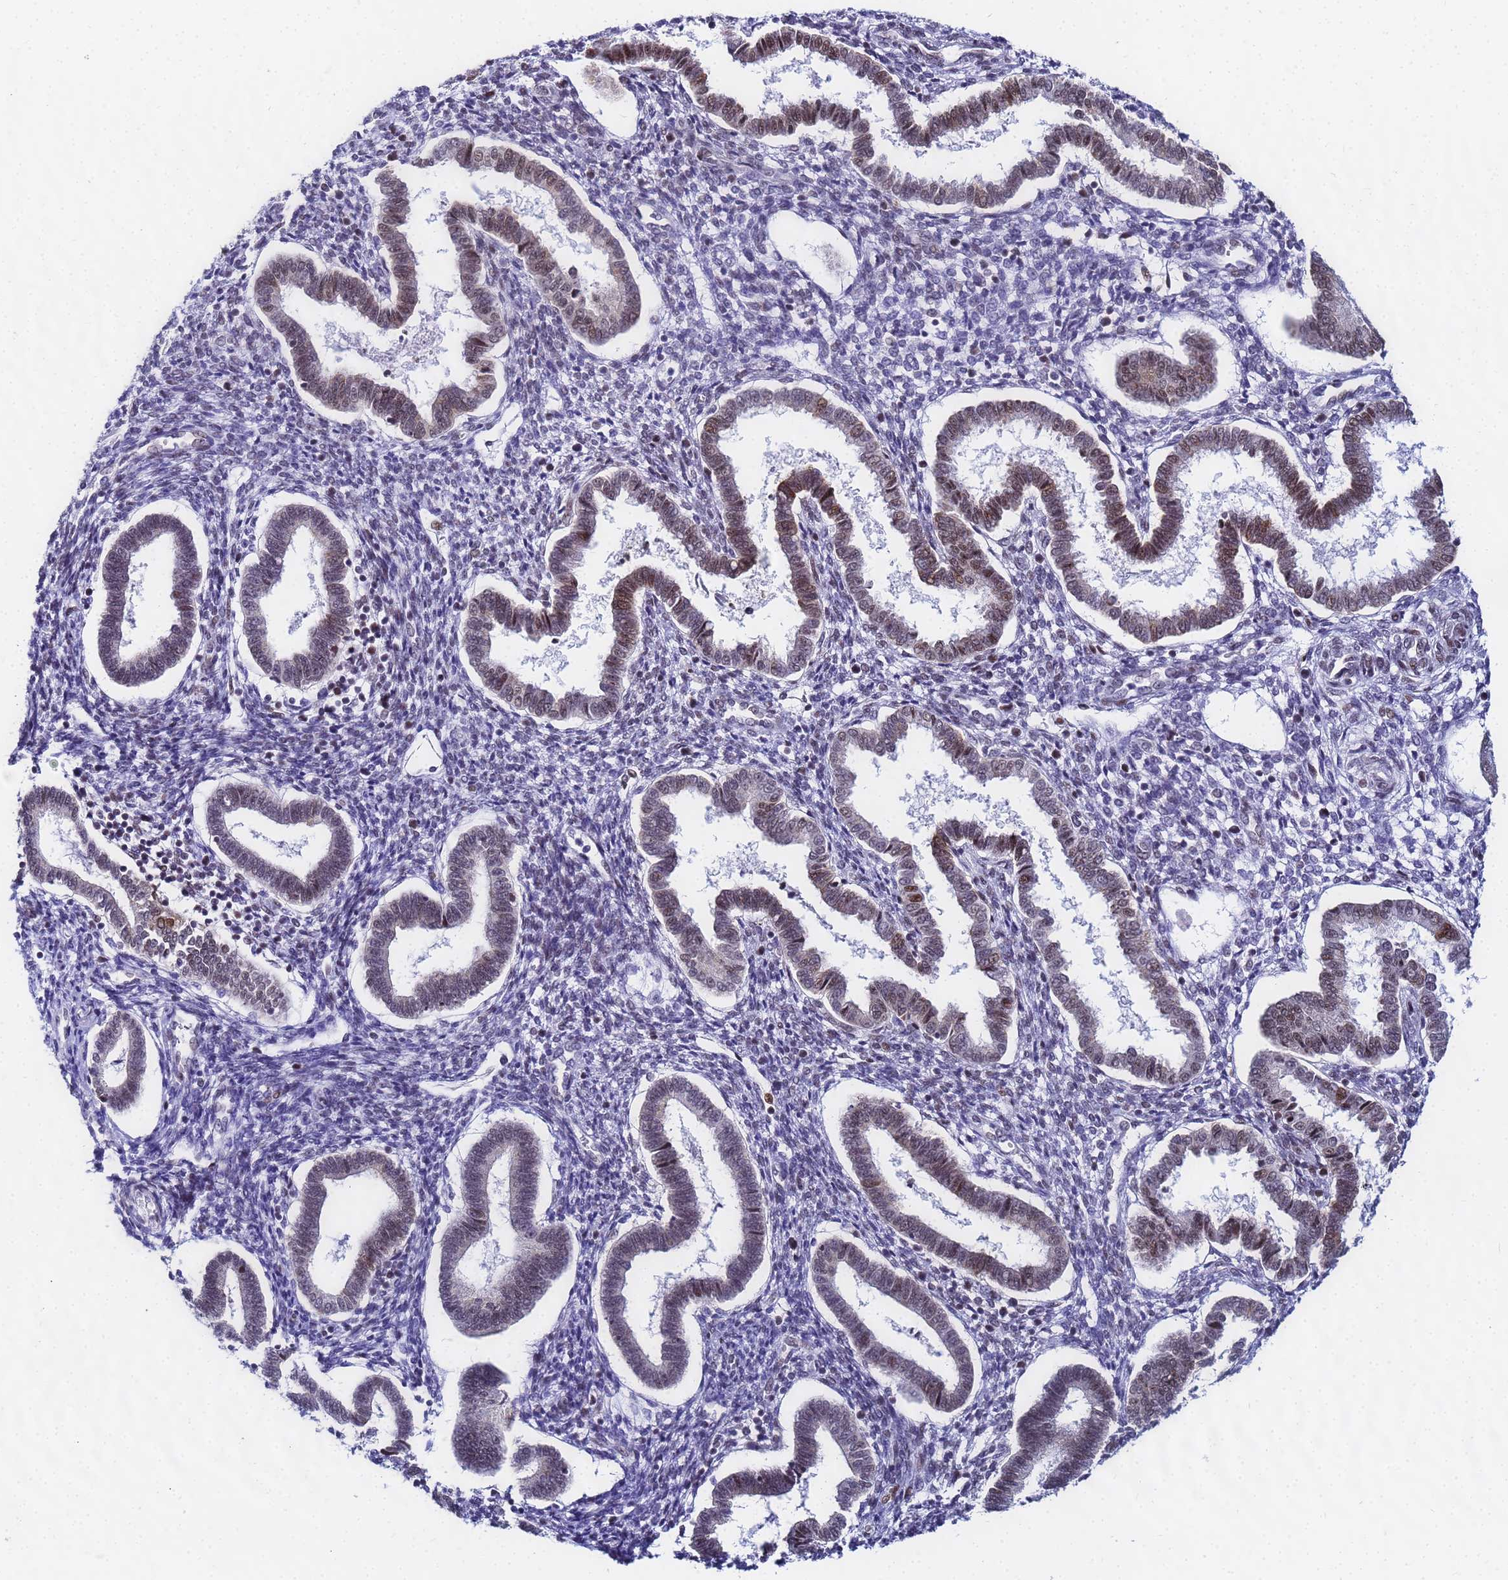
{"staining": {"intensity": "negative", "quantity": "none", "location": "none"}, "tissue": "endometrium", "cell_type": "Cells in endometrial stroma", "image_type": "normal", "snomed": [{"axis": "morphology", "description": "Normal tissue, NOS"}, {"axis": "topography", "description": "Endometrium"}], "caption": "Photomicrograph shows no significant protein expression in cells in endometrial stroma of normal endometrium. The staining was performed using DAB (3,3'-diaminobenzidine) to visualize the protein expression in brown, while the nuclei were stained in blue with hematoxylin (Magnification: 20x).", "gene": "CKMT1A", "patient": {"sex": "female", "age": 24}}